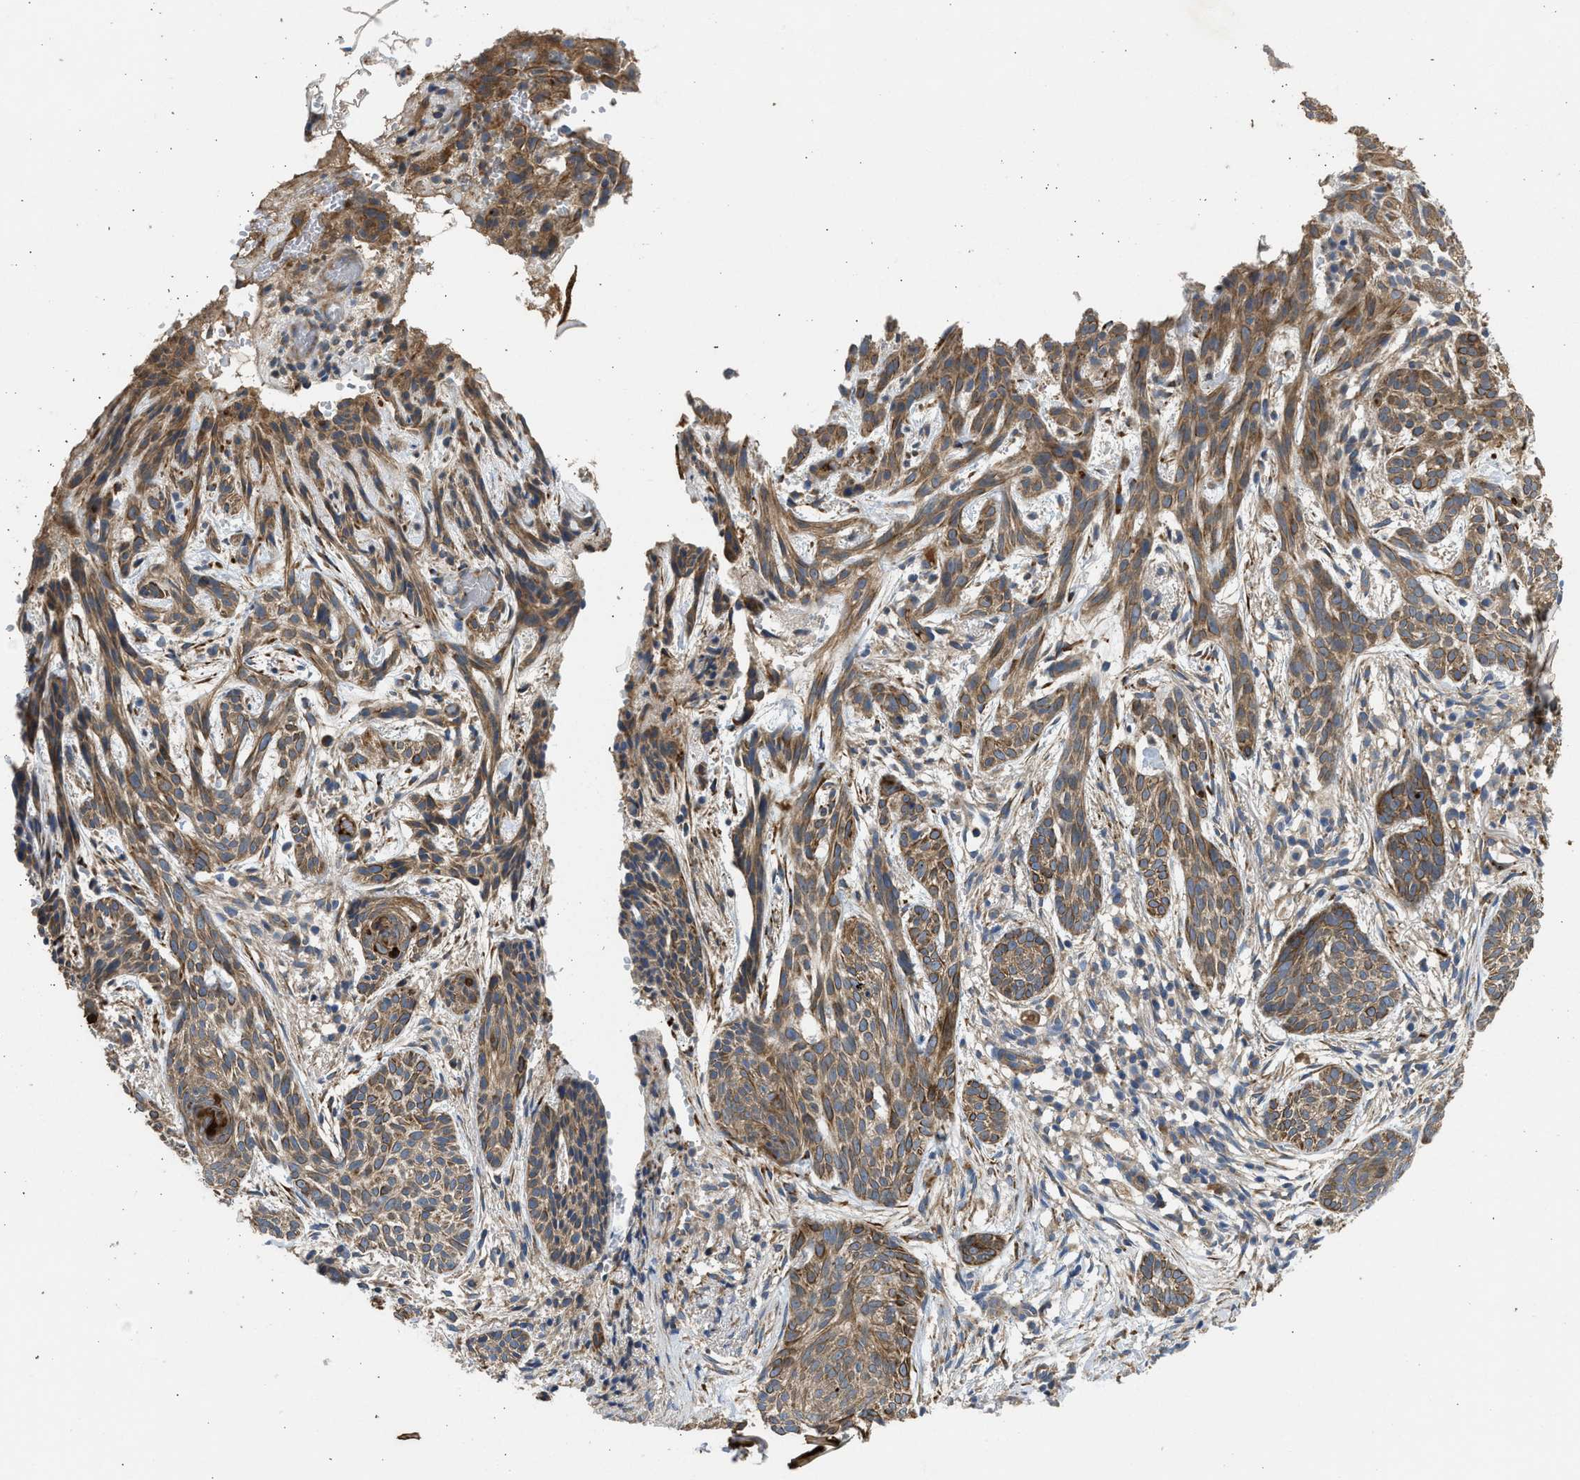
{"staining": {"intensity": "moderate", "quantity": ">75%", "location": "cytoplasmic/membranous"}, "tissue": "skin cancer", "cell_type": "Tumor cells", "image_type": "cancer", "snomed": [{"axis": "morphology", "description": "Basal cell carcinoma"}, {"axis": "topography", "description": "Skin"}], "caption": "The histopathology image shows staining of basal cell carcinoma (skin), revealing moderate cytoplasmic/membranous protein staining (brown color) within tumor cells. (DAB (3,3'-diaminobenzidine) IHC, brown staining for protein, blue staining for nuclei).", "gene": "CSRNP2", "patient": {"sex": "female", "age": 59}}